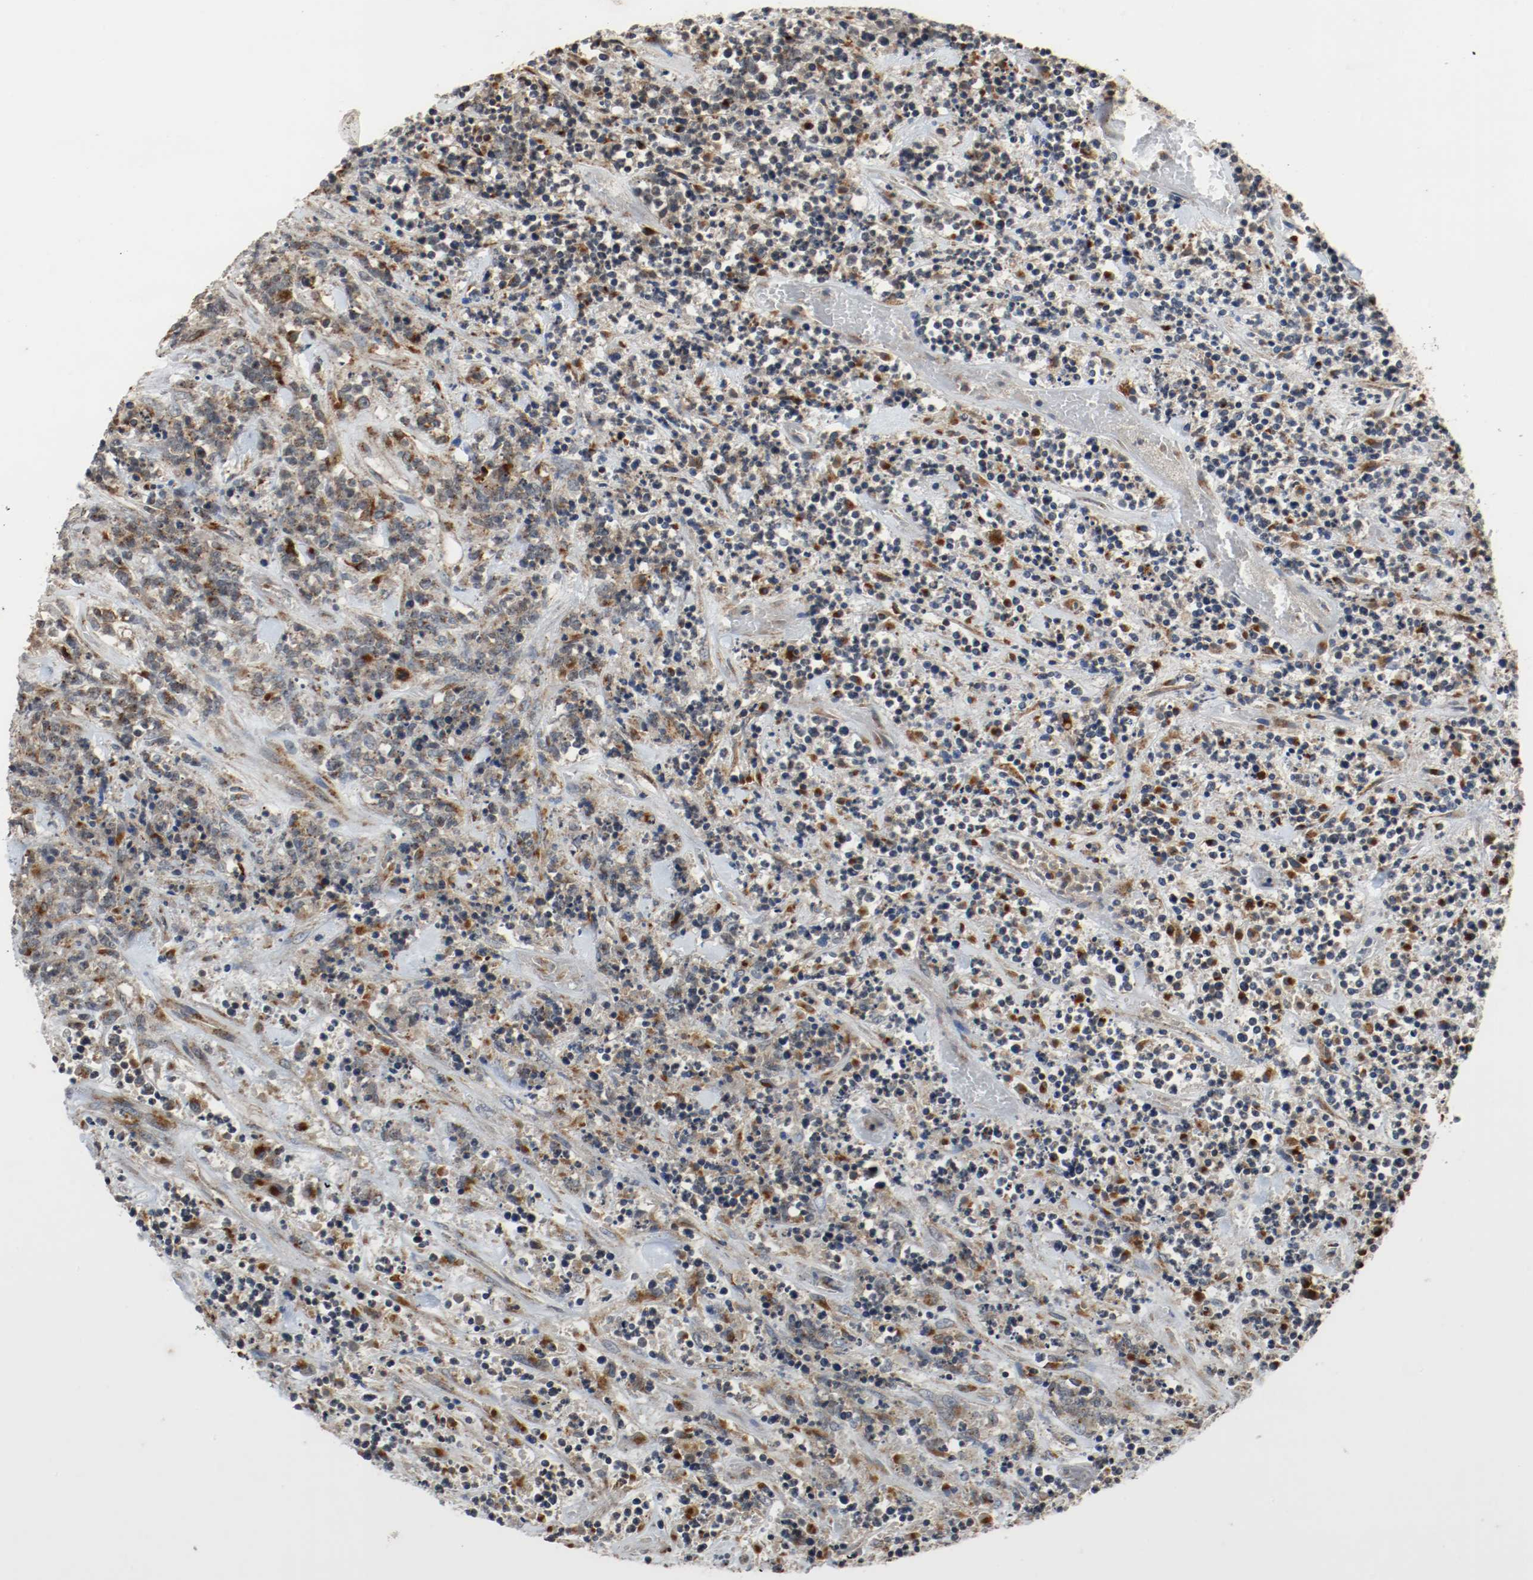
{"staining": {"intensity": "moderate", "quantity": ">75%", "location": "cytoplasmic/membranous"}, "tissue": "lymphoma", "cell_type": "Tumor cells", "image_type": "cancer", "snomed": [{"axis": "morphology", "description": "Malignant lymphoma, non-Hodgkin's type, High grade"}, {"axis": "topography", "description": "Soft tissue"}], "caption": "Immunohistochemical staining of malignant lymphoma, non-Hodgkin's type (high-grade) displays moderate cytoplasmic/membranous protein expression in about >75% of tumor cells.", "gene": "LAMP2", "patient": {"sex": "male", "age": 18}}